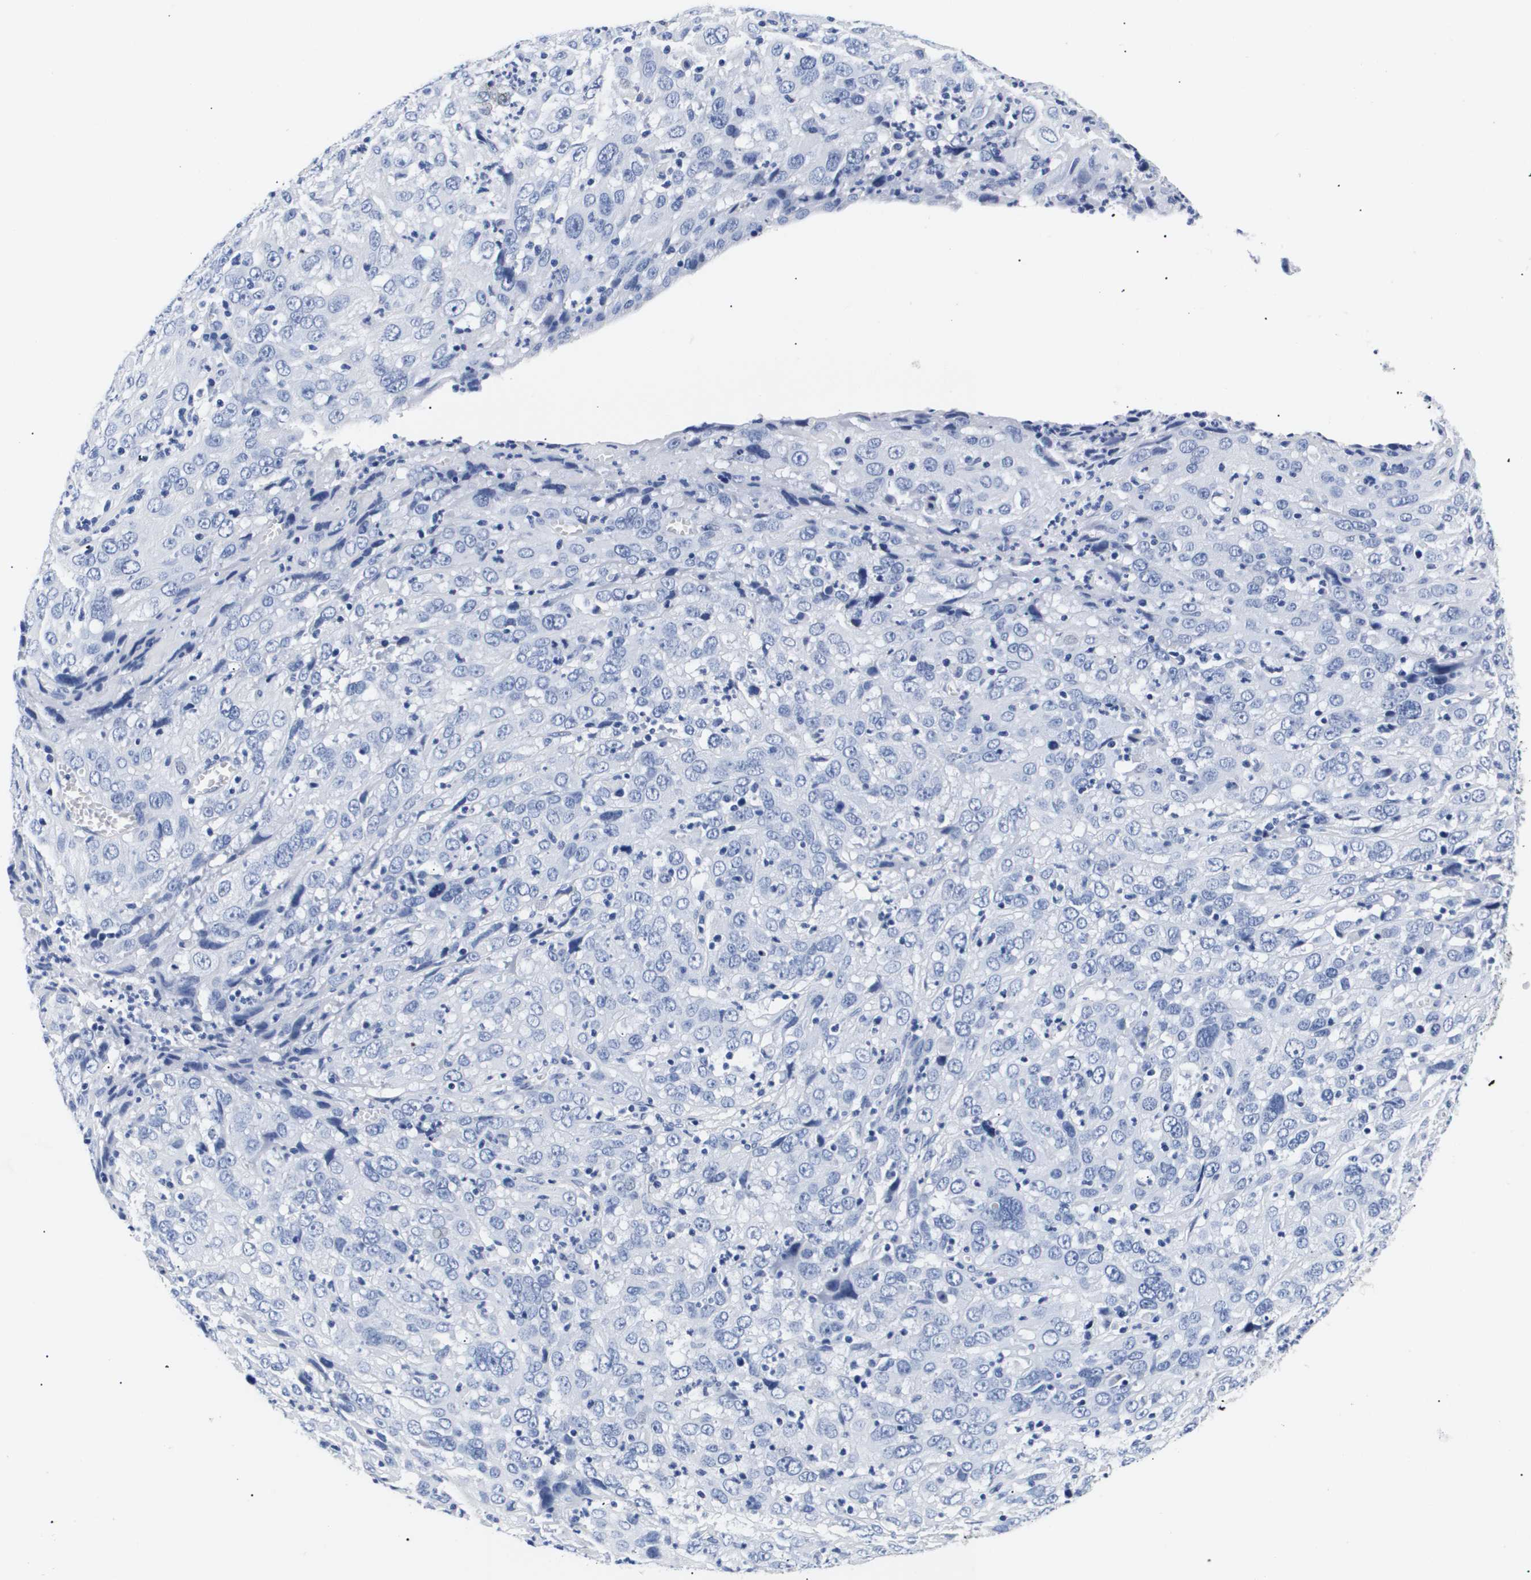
{"staining": {"intensity": "negative", "quantity": "none", "location": "none"}, "tissue": "cervical cancer", "cell_type": "Tumor cells", "image_type": "cancer", "snomed": [{"axis": "morphology", "description": "Squamous cell carcinoma, NOS"}, {"axis": "topography", "description": "Cervix"}], "caption": "Tumor cells show no significant protein positivity in squamous cell carcinoma (cervical).", "gene": "ATP6V0A4", "patient": {"sex": "female", "age": 32}}